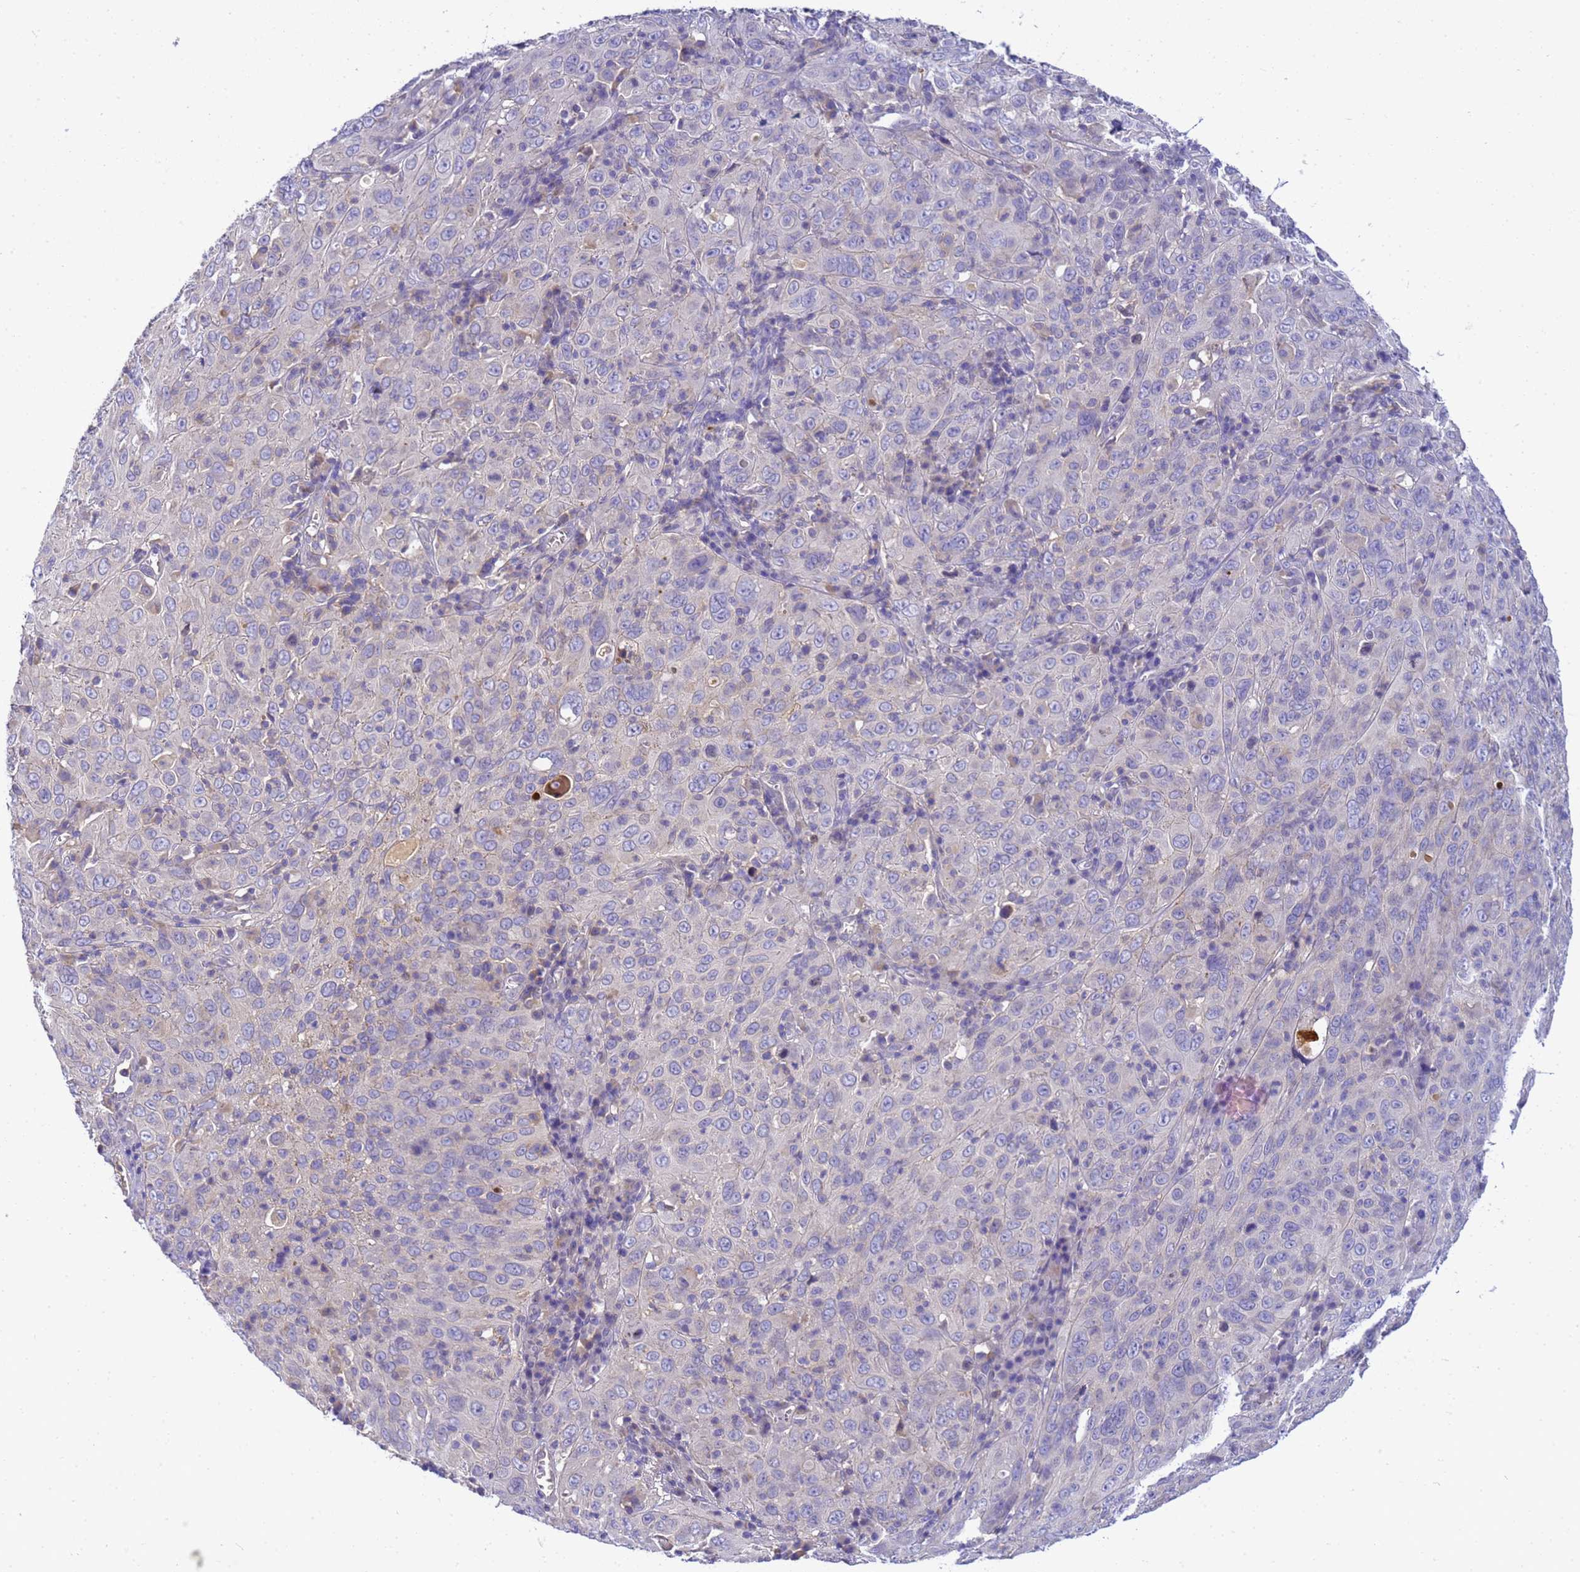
{"staining": {"intensity": "negative", "quantity": "none", "location": "none"}, "tissue": "cervical cancer", "cell_type": "Tumor cells", "image_type": "cancer", "snomed": [{"axis": "morphology", "description": "Squamous cell carcinoma, NOS"}, {"axis": "topography", "description": "Cervix"}], "caption": "The IHC image has no significant positivity in tumor cells of cervical squamous cell carcinoma tissue. (Stains: DAB (3,3'-diaminobenzidine) immunohistochemistry (IHC) with hematoxylin counter stain, Microscopy: brightfield microscopy at high magnification).", "gene": "TBCD", "patient": {"sex": "female", "age": 46}}